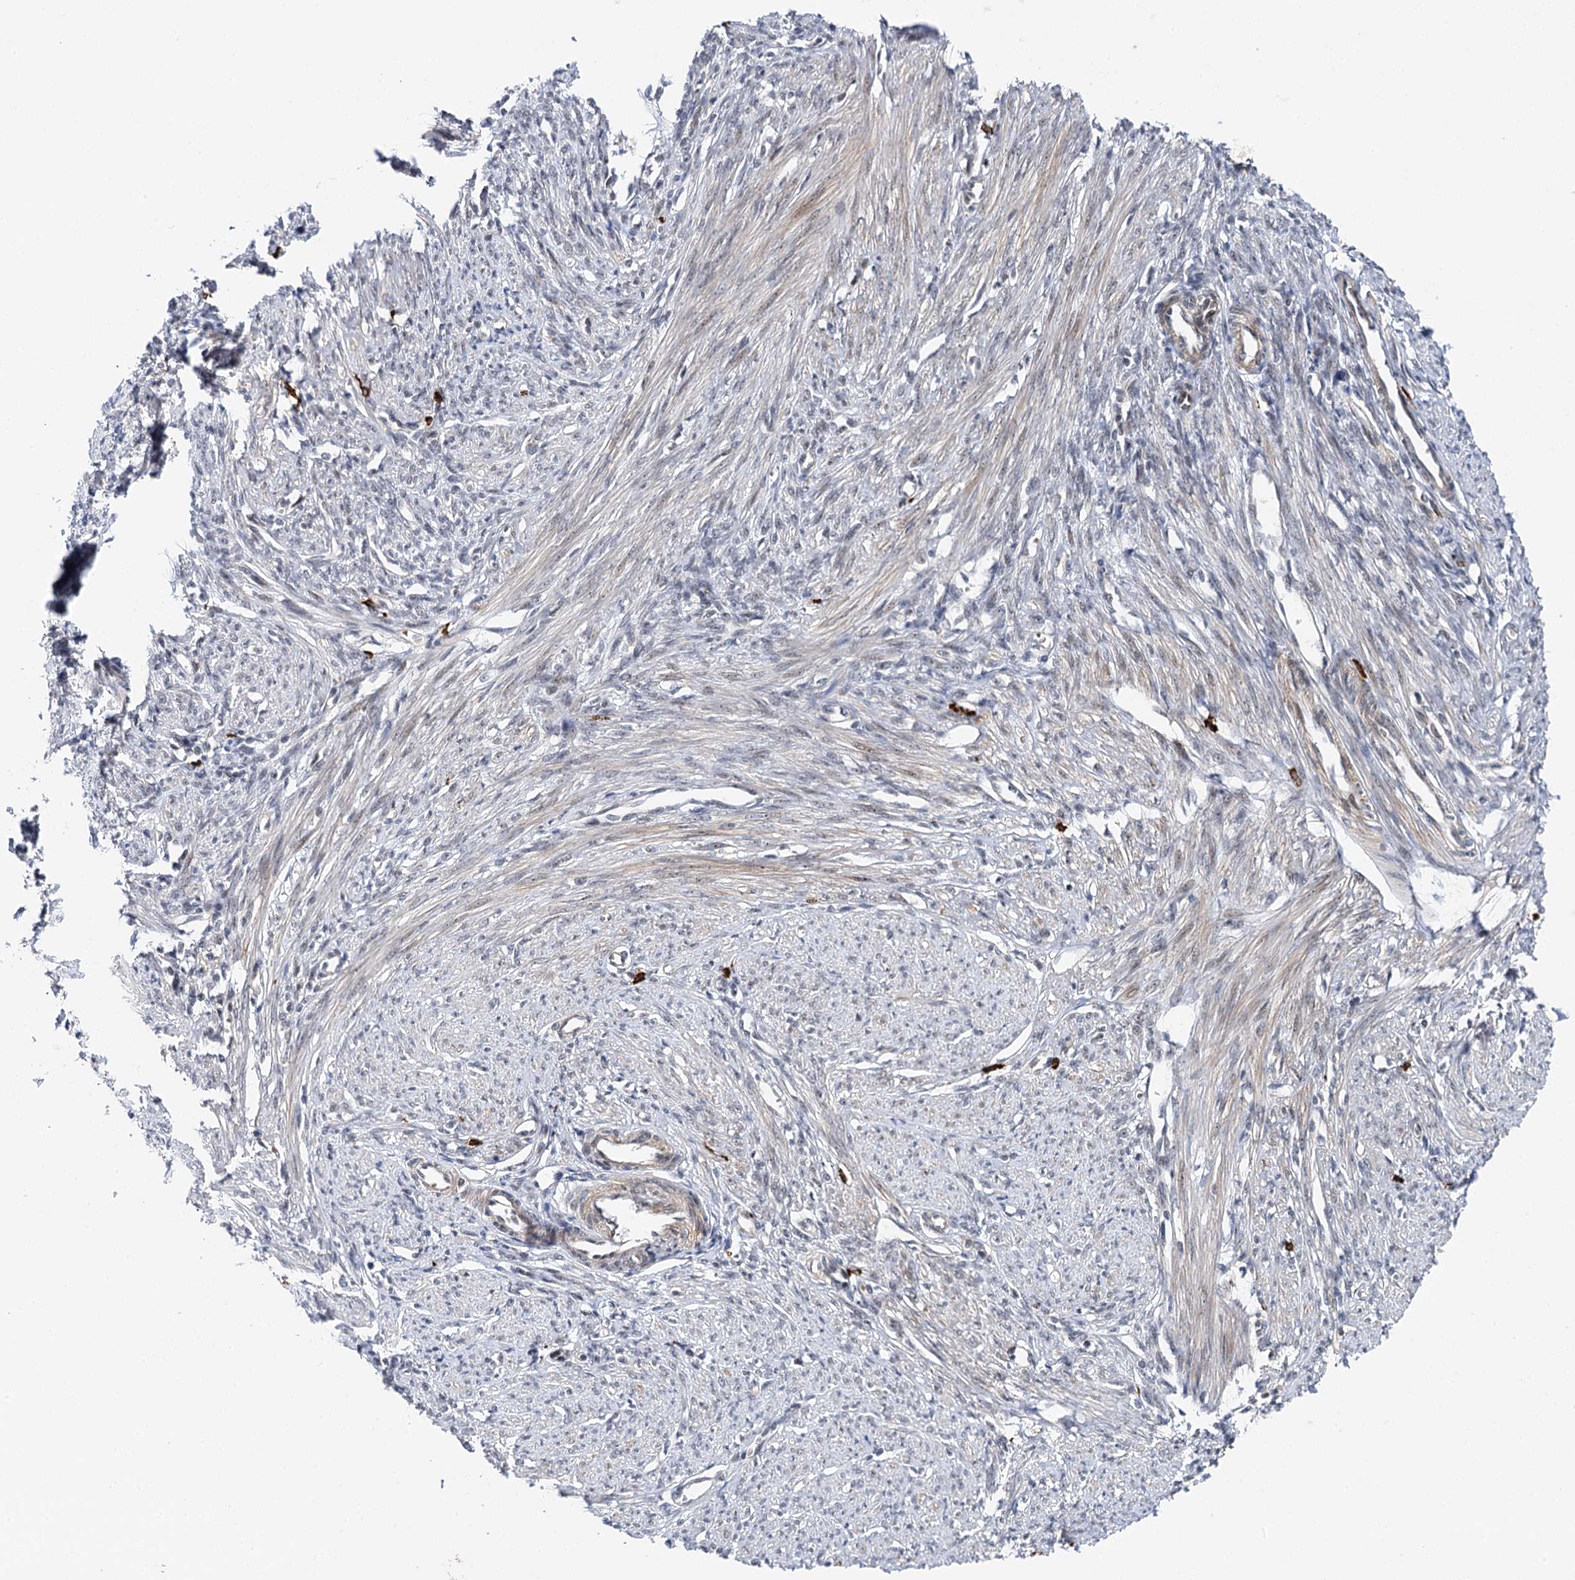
{"staining": {"intensity": "moderate", "quantity": "25%-75%", "location": "cytoplasmic/membranous,nuclear"}, "tissue": "smooth muscle", "cell_type": "Smooth muscle cells", "image_type": "normal", "snomed": [{"axis": "morphology", "description": "Normal tissue, NOS"}, {"axis": "topography", "description": "Smooth muscle"}, {"axis": "topography", "description": "Uterus"}], "caption": "Immunohistochemistry (IHC) photomicrograph of normal smooth muscle: smooth muscle stained using IHC displays medium levels of moderate protein expression localized specifically in the cytoplasmic/membranous,nuclear of smooth muscle cells, appearing as a cytoplasmic/membranous,nuclear brown color.", "gene": "BUD13", "patient": {"sex": "female", "age": 59}}